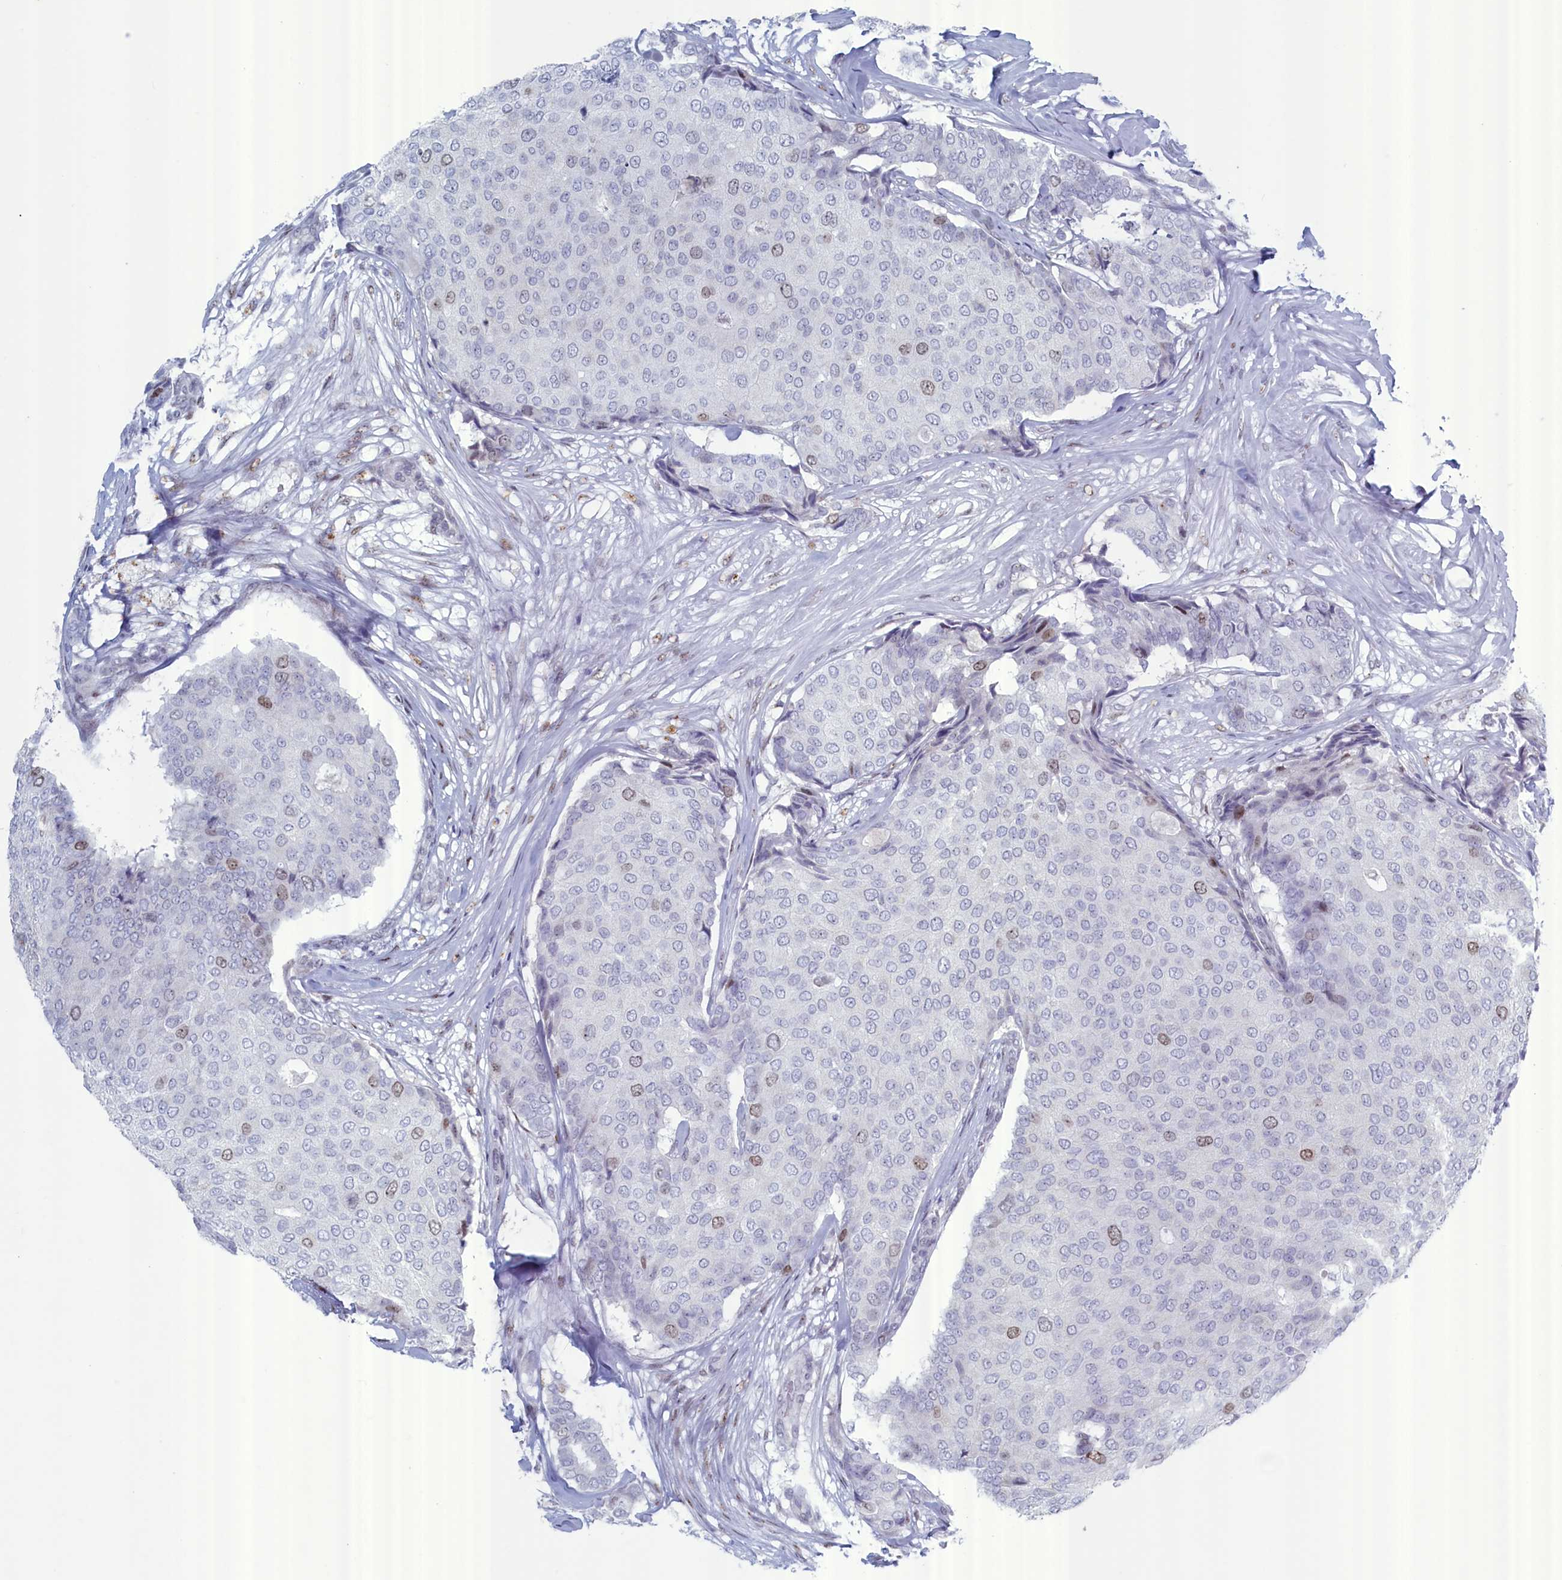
{"staining": {"intensity": "moderate", "quantity": "<25%", "location": "nuclear"}, "tissue": "breast cancer", "cell_type": "Tumor cells", "image_type": "cancer", "snomed": [{"axis": "morphology", "description": "Duct carcinoma"}, {"axis": "topography", "description": "Breast"}], "caption": "Moderate nuclear staining is seen in approximately <25% of tumor cells in infiltrating ductal carcinoma (breast).", "gene": "WDR76", "patient": {"sex": "female", "age": 75}}